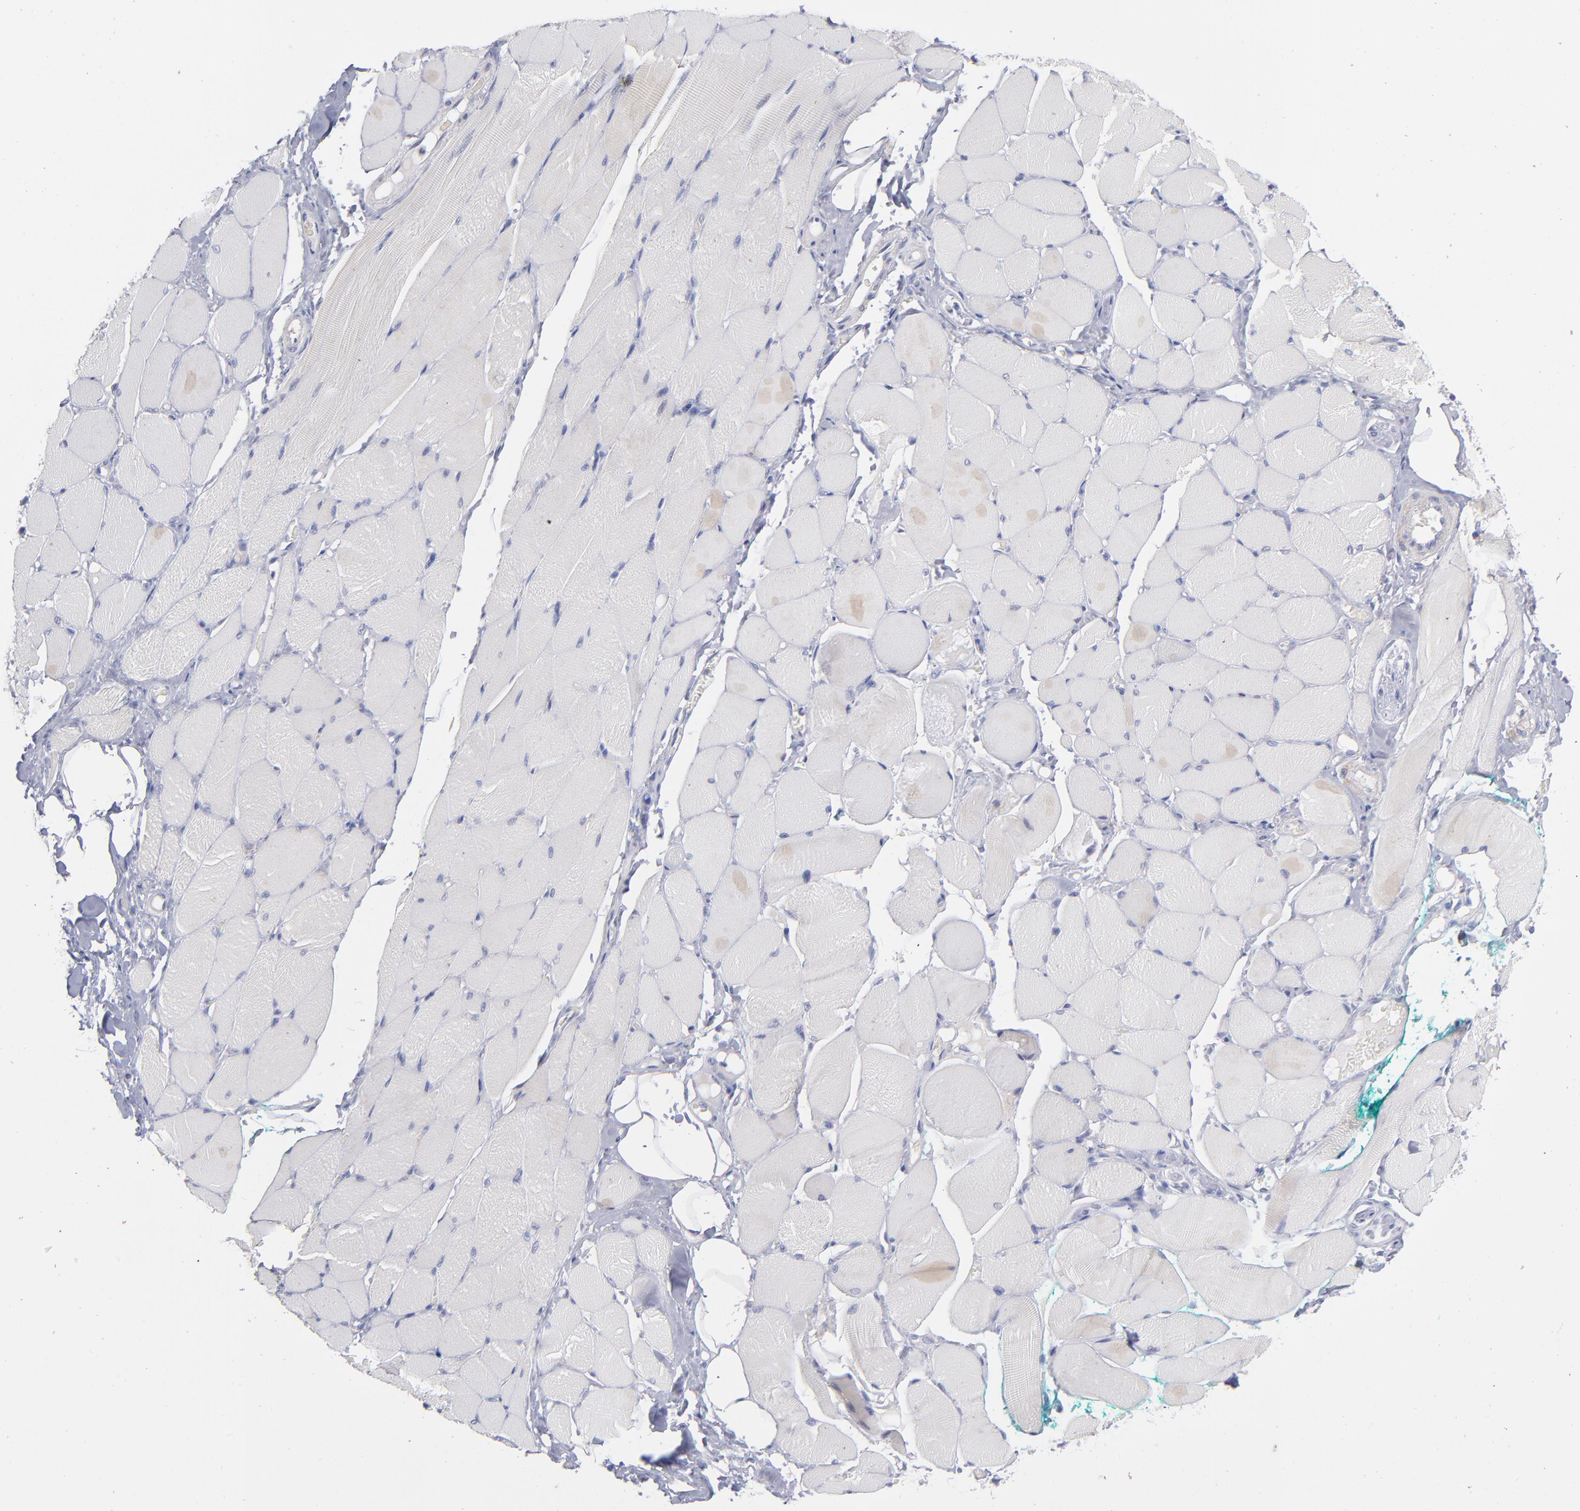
{"staining": {"intensity": "weak", "quantity": "<25%", "location": "cytoplasmic/membranous"}, "tissue": "skeletal muscle", "cell_type": "Myocytes", "image_type": "normal", "snomed": [{"axis": "morphology", "description": "Normal tissue, NOS"}, {"axis": "topography", "description": "Skeletal muscle"}, {"axis": "topography", "description": "Peripheral nerve tissue"}], "caption": "A high-resolution histopathology image shows immunohistochemistry staining of unremarkable skeletal muscle, which exhibits no significant staining in myocytes.", "gene": "MTHFD2", "patient": {"sex": "female", "age": 84}}